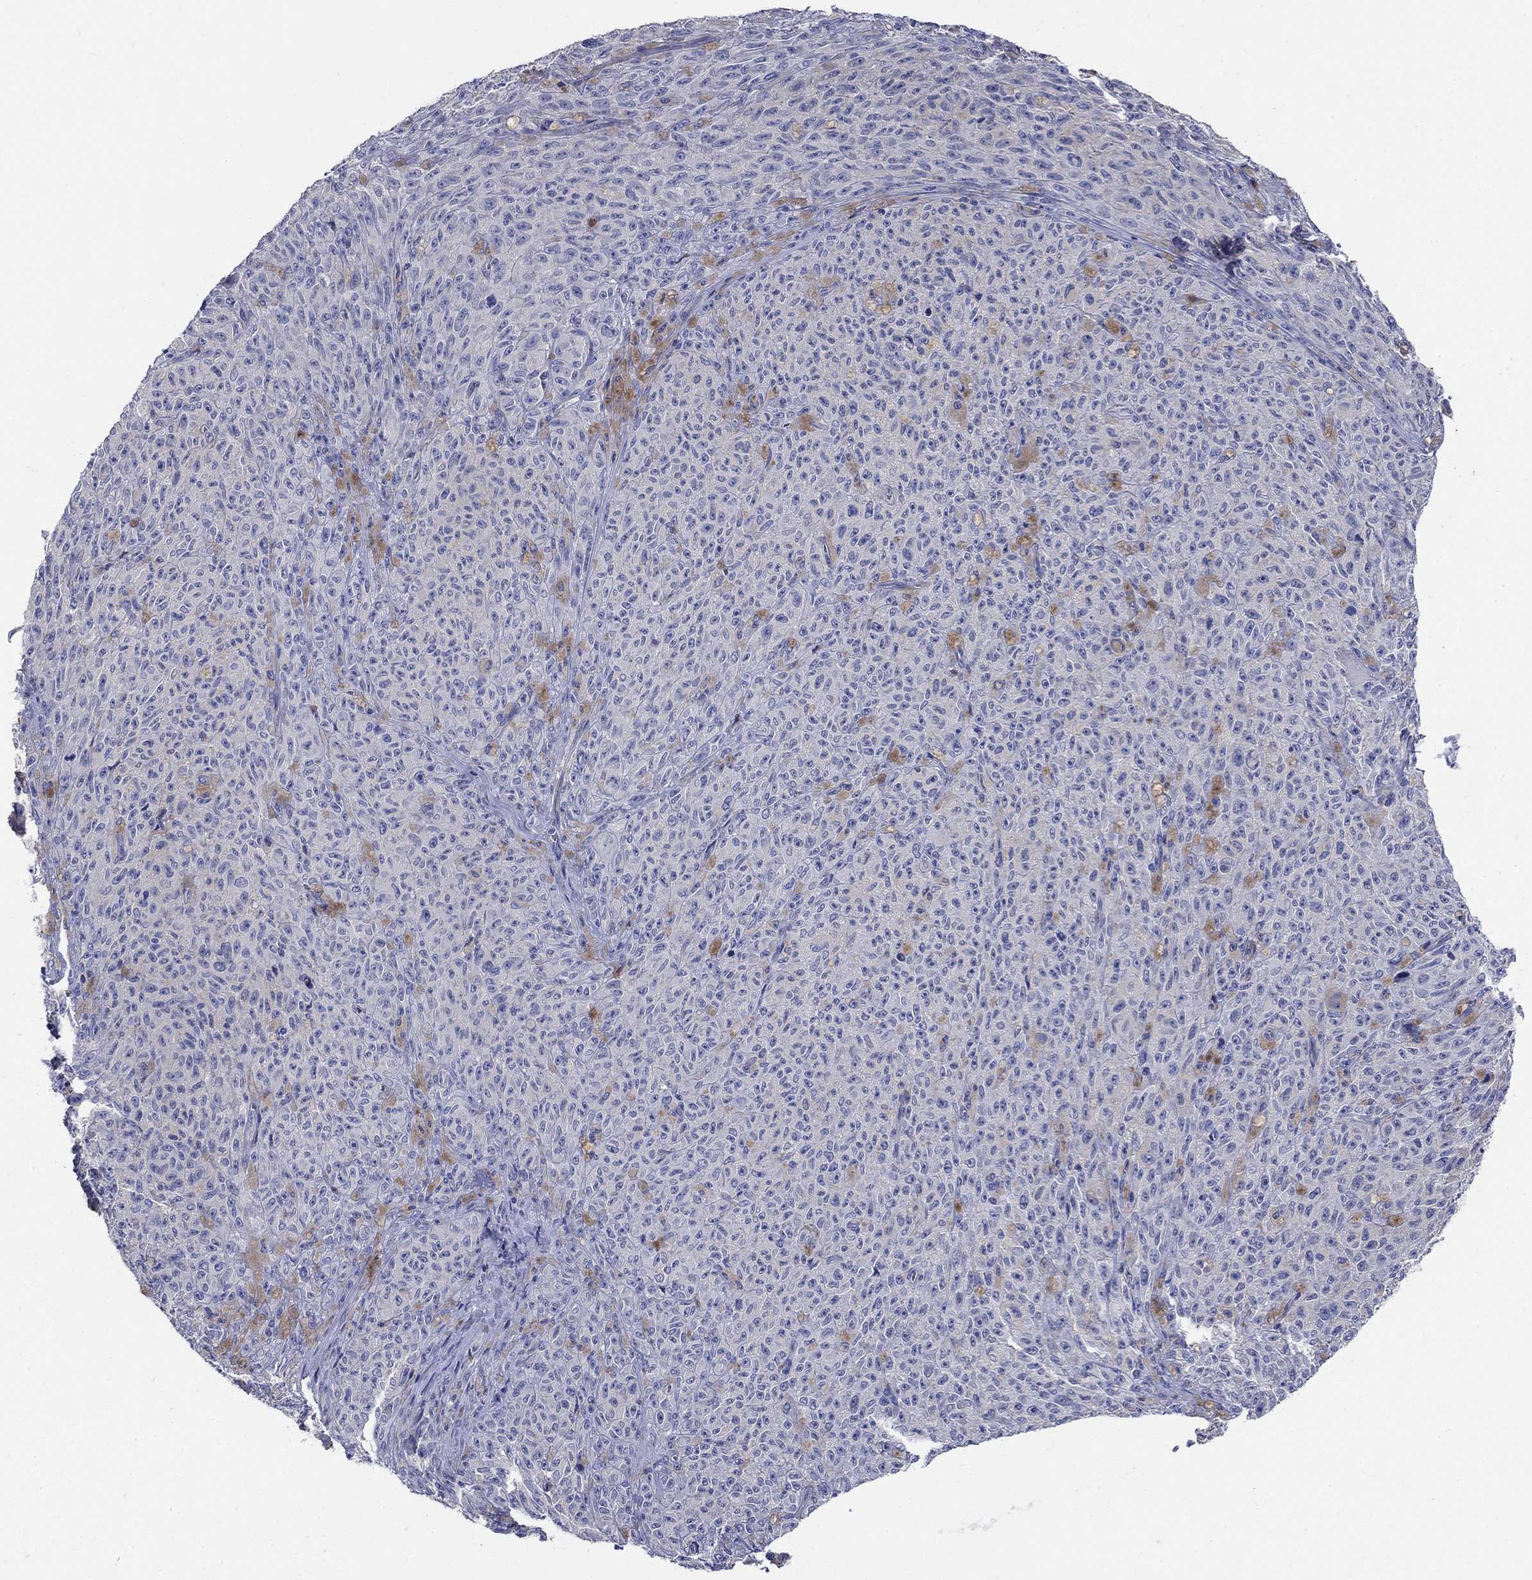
{"staining": {"intensity": "negative", "quantity": "none", "location": "none"}, "tissue": "melanoma", "cell_type": "Tumor cells", "image_type": "cancer", "snomed": [{"axis": "morphology", "description": "Malignant melanoma, NOS"}, {"axis": "topography", "description": "Skin"}], "caption": "An immunohistochemistry (IHC) image of malignant melanoma is shown. There is no staining in tumor cells of malignant melanoma. The staining is performed using DAB (3,3'-diaminobenzidine) brown chromogen with nuclei counter-stained in using hematoxylin.", "gene": "FLNC", "patient": {"sex": "female", "age": 82}}